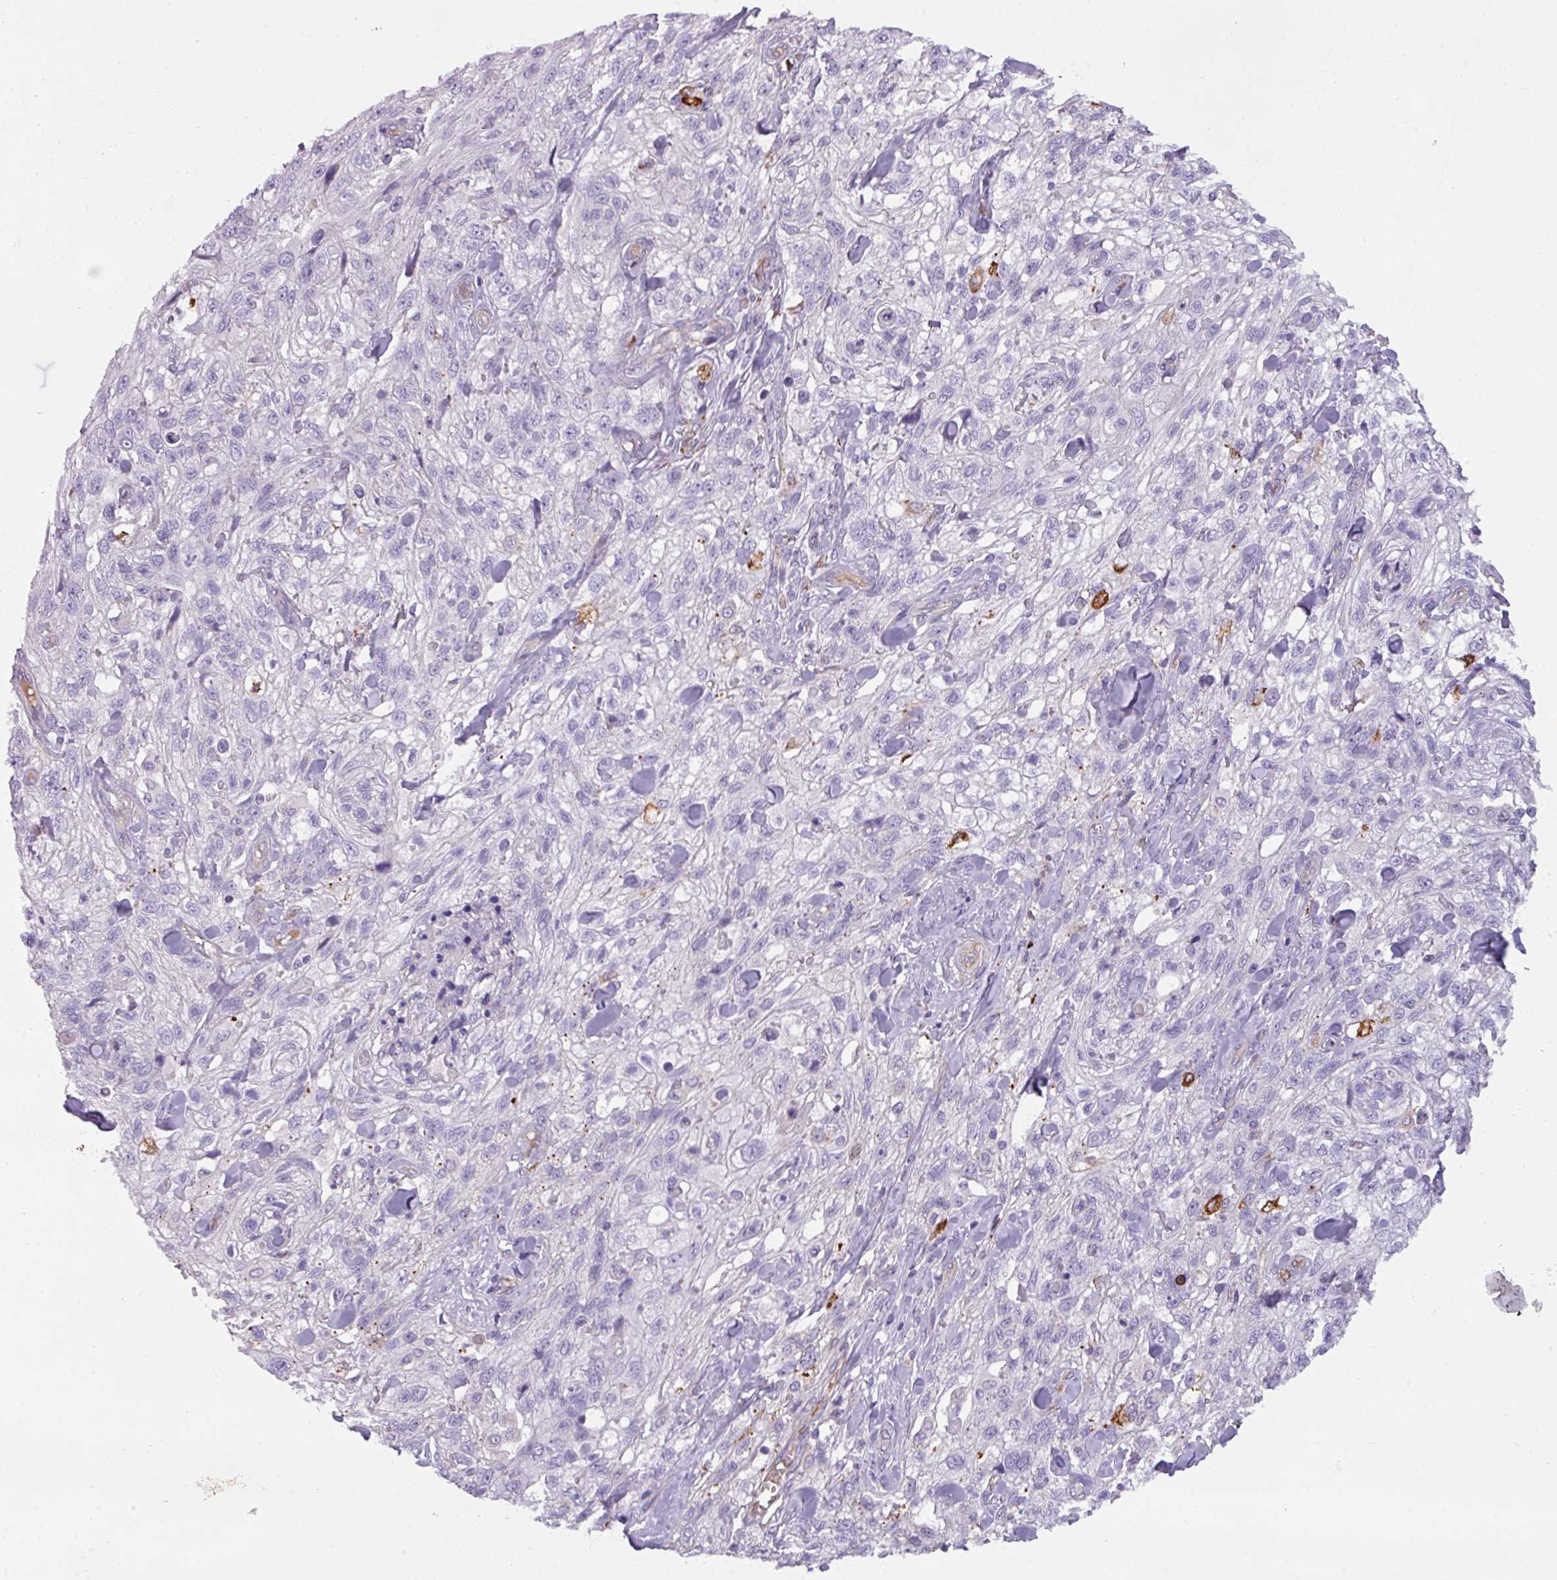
{"staining": {"intensity": "negative", "quantity": "none", "location": "none"}, "tissue": "skin cancer", "cell_type": "Tumor cells", "image_type": "cancer", "snomed": [{"axis": "morphology", "description": "Squamous cell carcinoma, NOS"}, {"axis": "topography", "description": "Skin"}, {"axis": "topography", "description": "Vulva"}], "caption": "DAB immunohistochemical staining of skin cancer (squamous cell carcinoma) shows no significant staining in tumor cells.", "gene": "BUD23", "patient": {"sex": "female", "age": 86}}